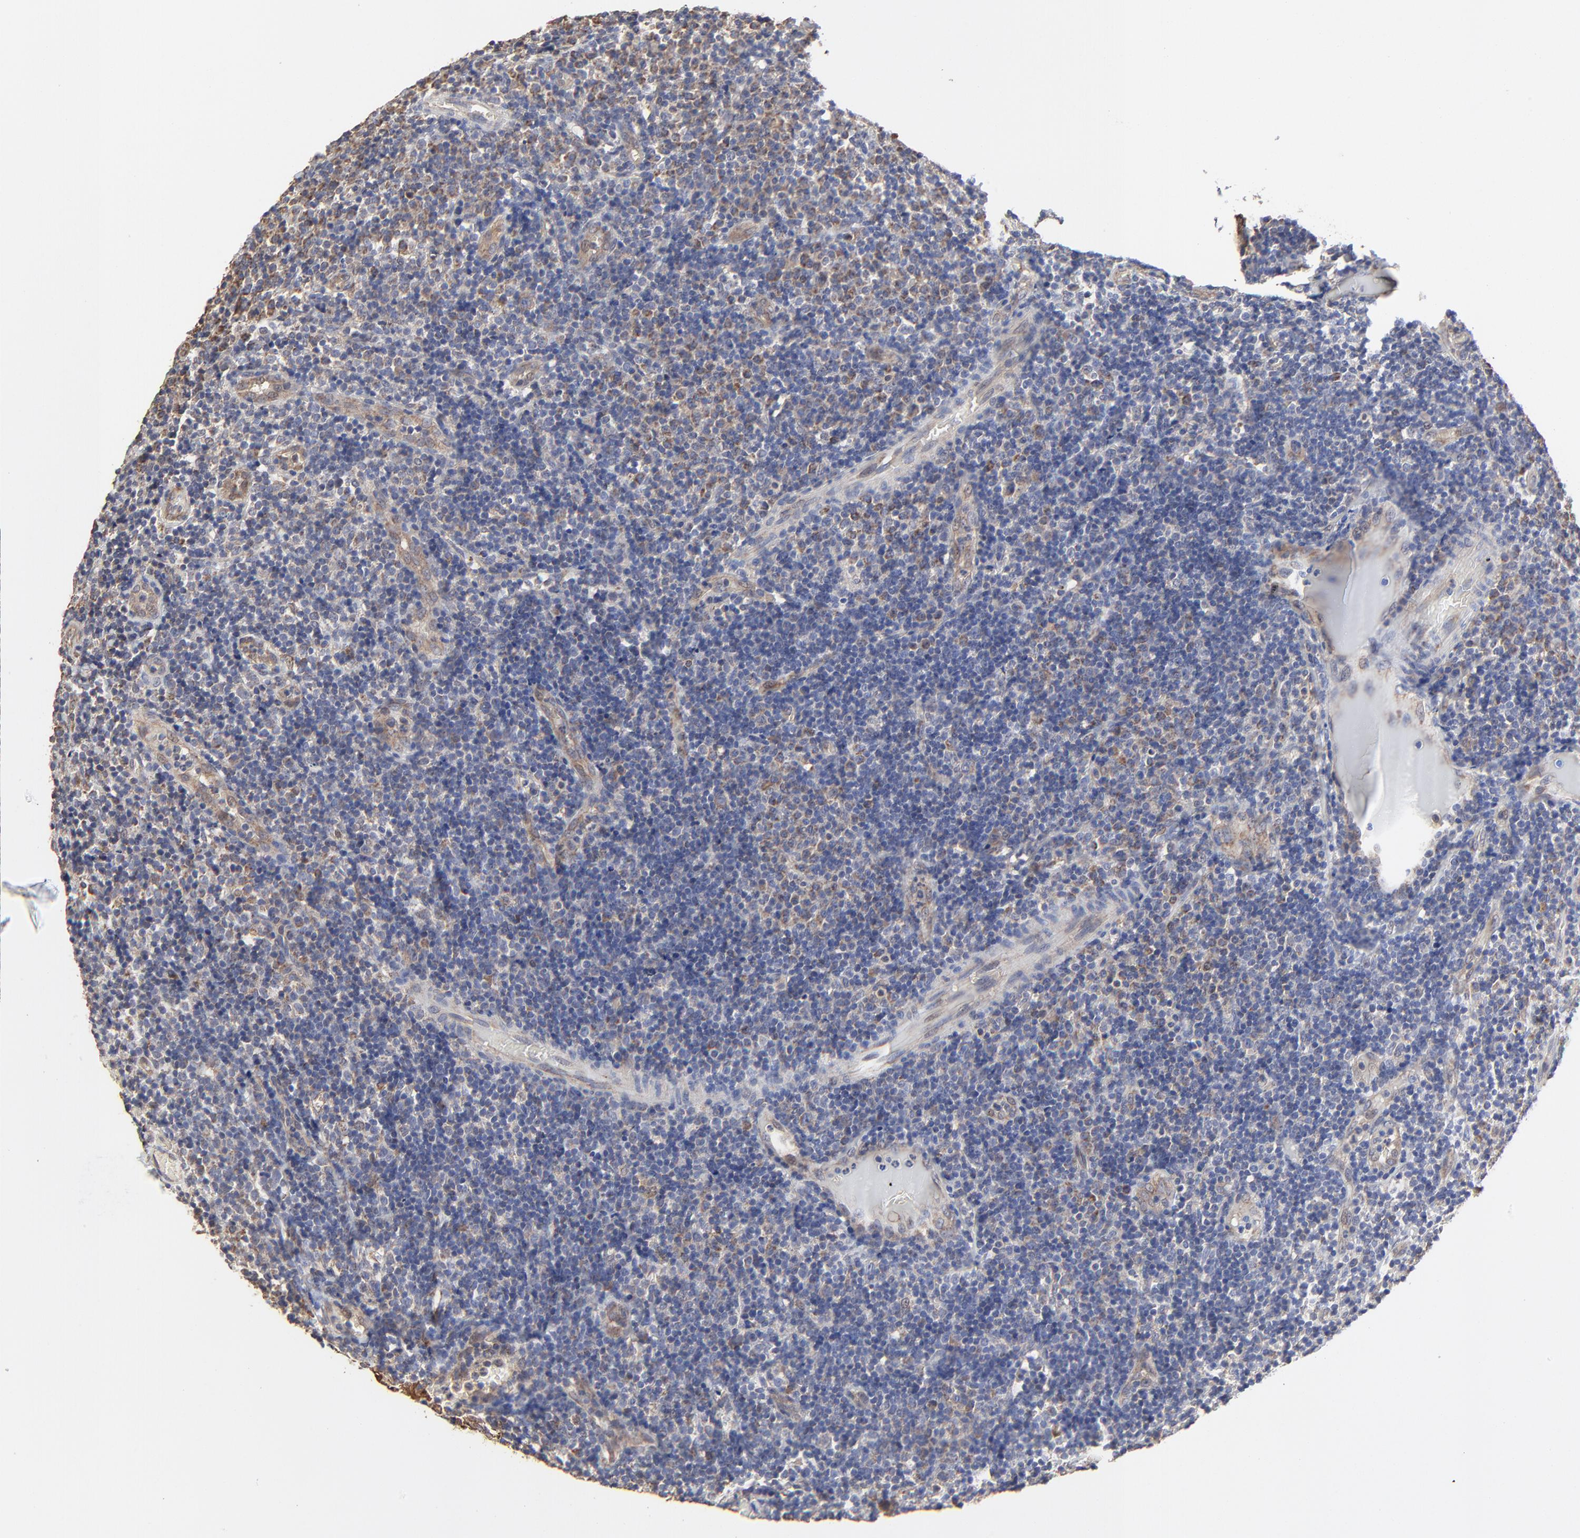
{"staining": {"intensity": "weak", "quantity": "<25%", "location": "cytoplasmic/membranous"}, "tissue": "tonsil", "cell_type": "Germinal center cells", "image_type": "normal", "snomed": [{"axis": "morphology", "description": "Normal tissue, NOS"}, {"axis": "topography", "description": "Tonsil"}], "caption": "Immunohistochemistry of benign tonsil exhibits no staining in germinal center cells. (Stains: DAB immunohistochemistry (IHC) with hematoxylin counter stain, Microscopy: brightfield microscopy at high magnification).", "gene": "LGALS3", "patient": {"sex": "female", "age": 40}}